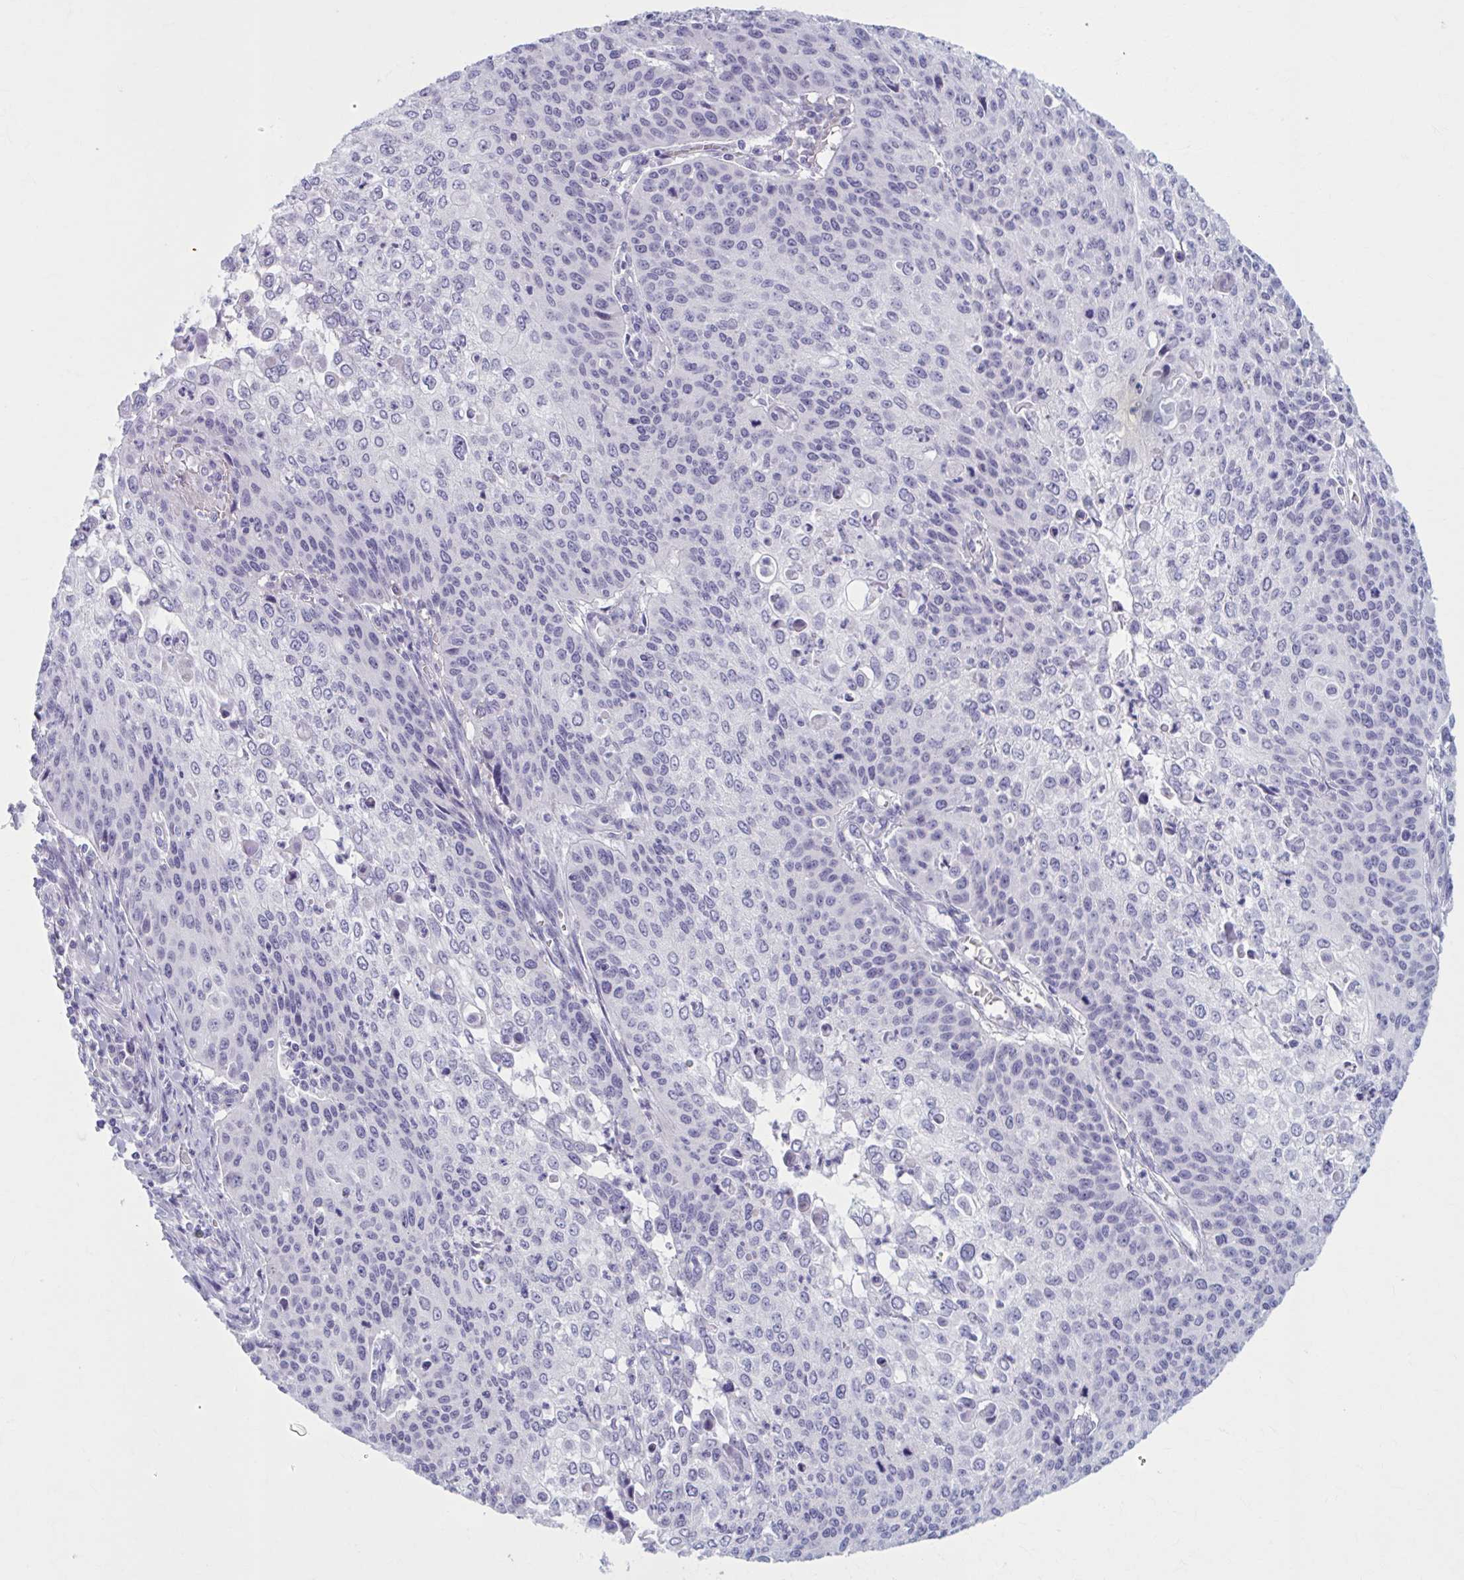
{"staining": {"intensity": "weak", "quantity": "25%-75%", "location": "nuclear"}, "tissue": "cervical cancer", "cell_type": "Tumor cells", "image_type": "cancer", "snomed": [{"axis": "morphology", "description": "Squamous cell carcinoma, NOS"}, {"axis": "topography", "description": "Cervix"}], "caption": "This is an image of immunohistochemistry (IHC) staining of cervical squamous cell carcinoma, which shows weak expression in the nuclear of tumor cells.", "gene": "CCDC105", "patient": {"sex": "female", "age": 65}}